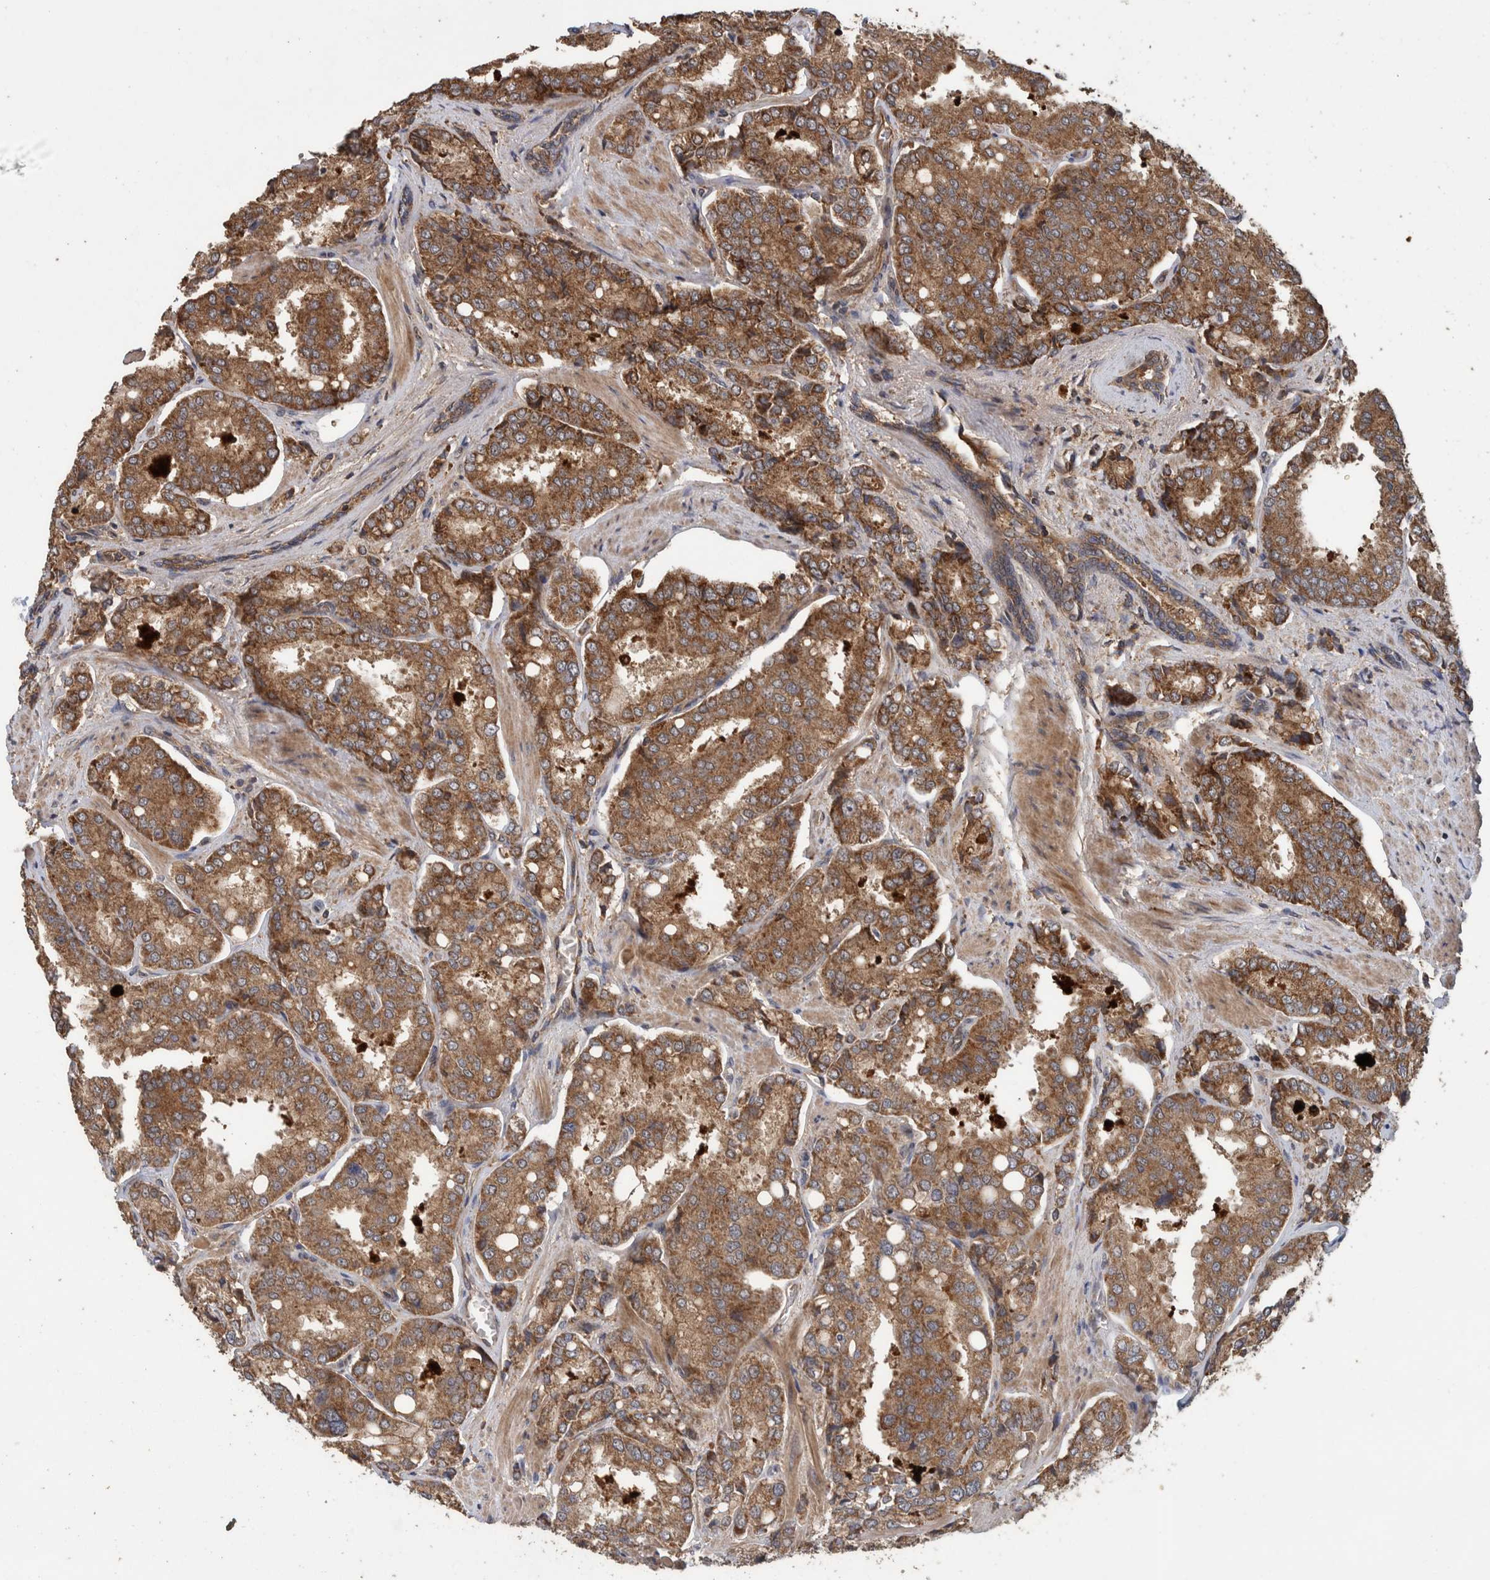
{"staining": {"intensity": "moderate", "quantity": ">75%", "location": "cytoplasmic/membranous"}, "tissue": "prostate cancer", "cell_type": "Tumor cells", "image_type": "cancer", "snomed": [{"axis": "morphology", "description": "Adenocarcinoma, High grade"}, {"axis": "topography", "description": "Prostate"}], "caption": "There is medium levels of moderate cytoplasmic/membranous expression in tumor cells of prostate cancer (adenocarcinoma (high-grade)), as demonstrated by immunohistochemical staining (brown color).", "gene": "TRIM16", "patient": {"sex": "male", "age": 50}}